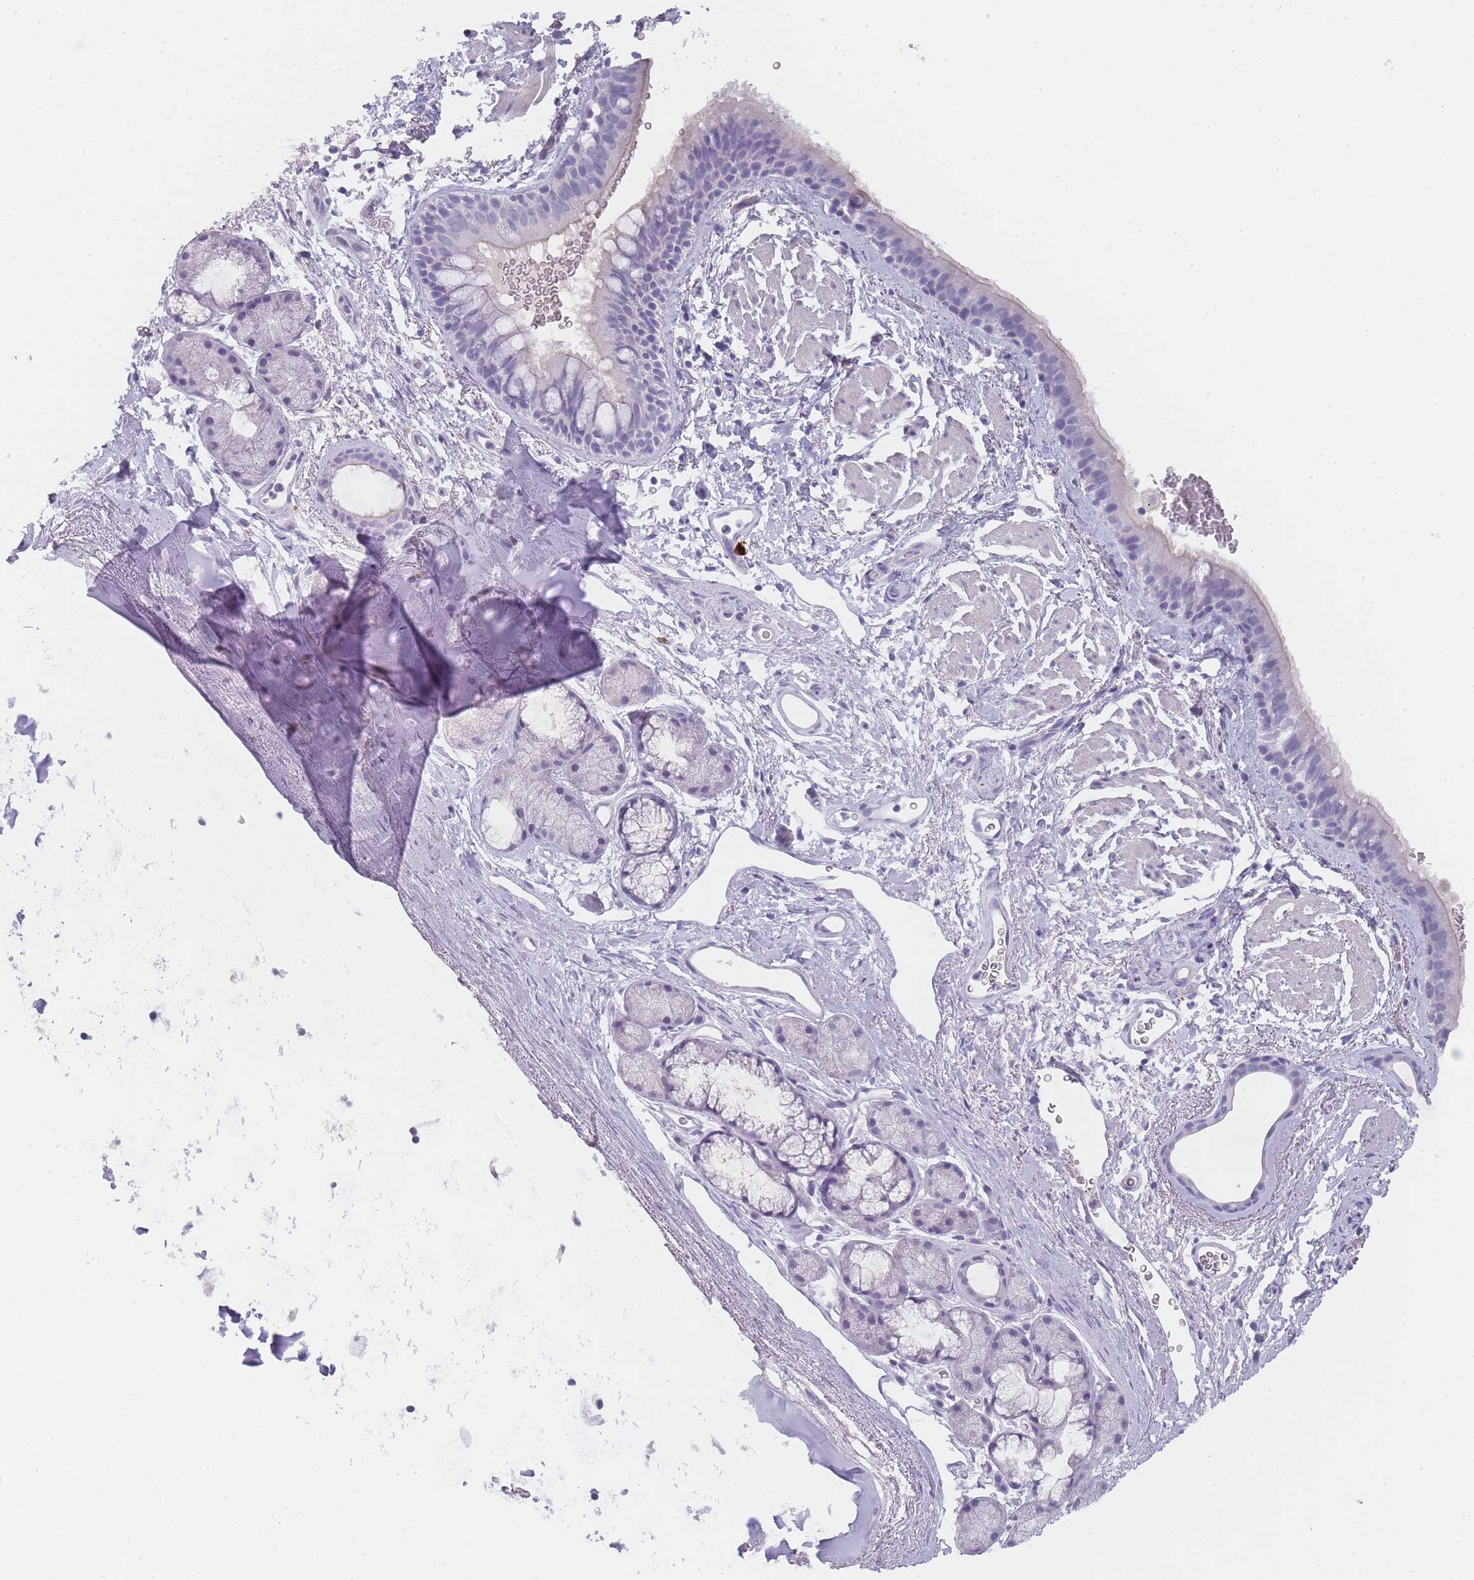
{"staining": {"intensity": "negative", "quantity": "none", "location": "none"}, "tissue": "bronchus", "cell_type": "Respiratory epithelial cells", "image_type": "normal", "snomed": [{"axis": "morphology", "description": "Normal tissue, NOS"}, {"axis": "topography", "description": "Lymph node"}, {"axis": "topography", "description": "Cartilage tissue"}, {"axis": "topography", "description": "Bronchus"}], "caption": "An immunohistochemistry (IHC) image of benign bronchus is shown. There is no staining in respiratory epithelial cells of bronchus.", "gene": "TCP11X1", "patient": {"sex": "female", "age": 70}}